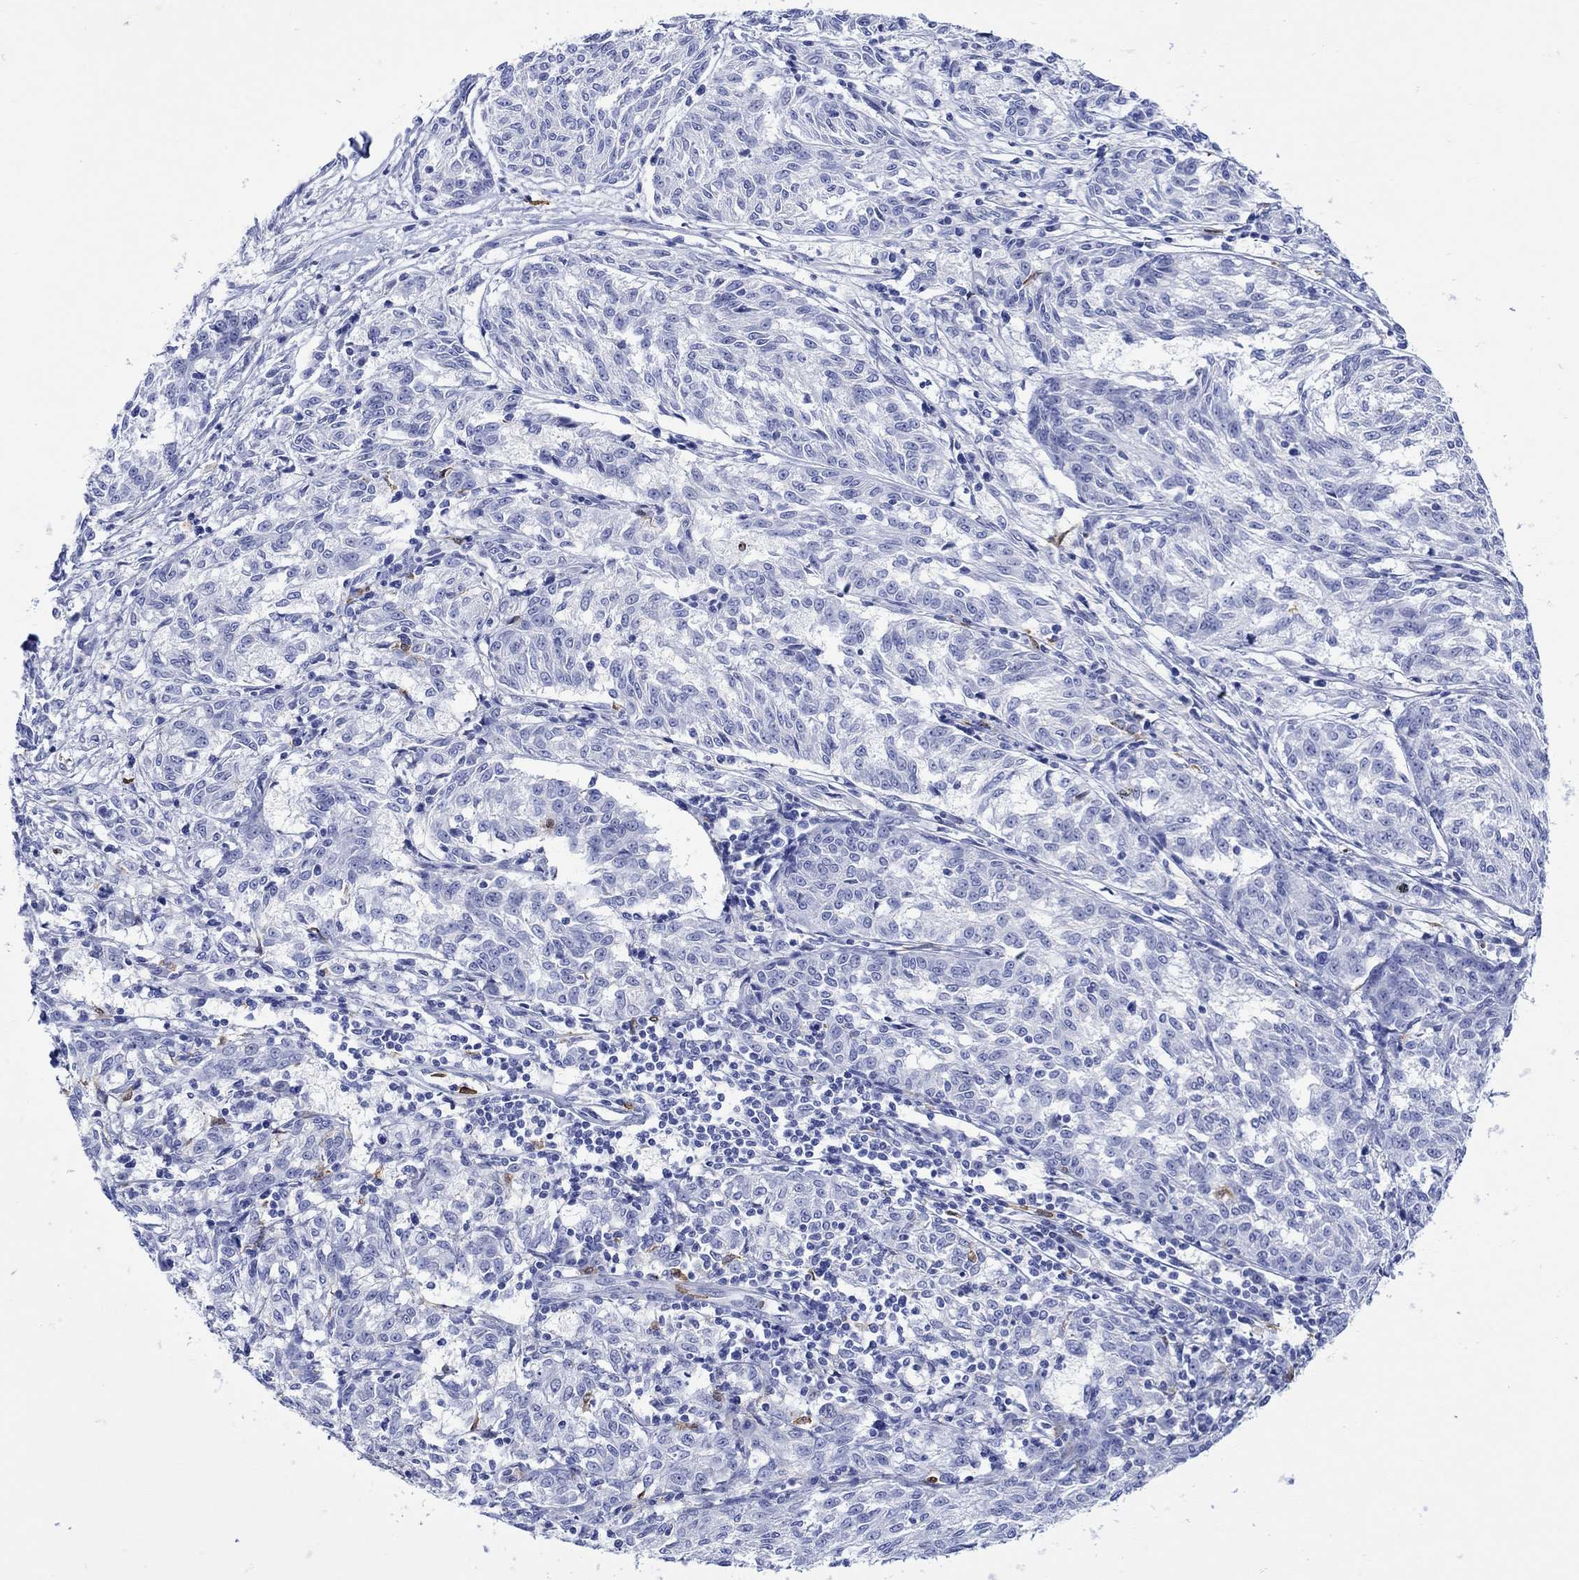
{"staining": {"intensity": "negative", "quantity": "none", "location": "none"}, "tissue": "melanoma", "cell_type": "Tumor cells", "image_type": "cancer", "snomed": [{"axis": "morphology", "description": "Malignant melanoma, NOS"}, {"axis": "topography", "description": "Skin"}], "caption": "A histopathology image of human malignant melanoma is negative for staining in tumor cells. The staining is performed using DAB brown chromogen with nuclei counter-stained in using hematoxylin.", "gene": "LINGO3", "patient": {"sex": "female", "age": 72}}